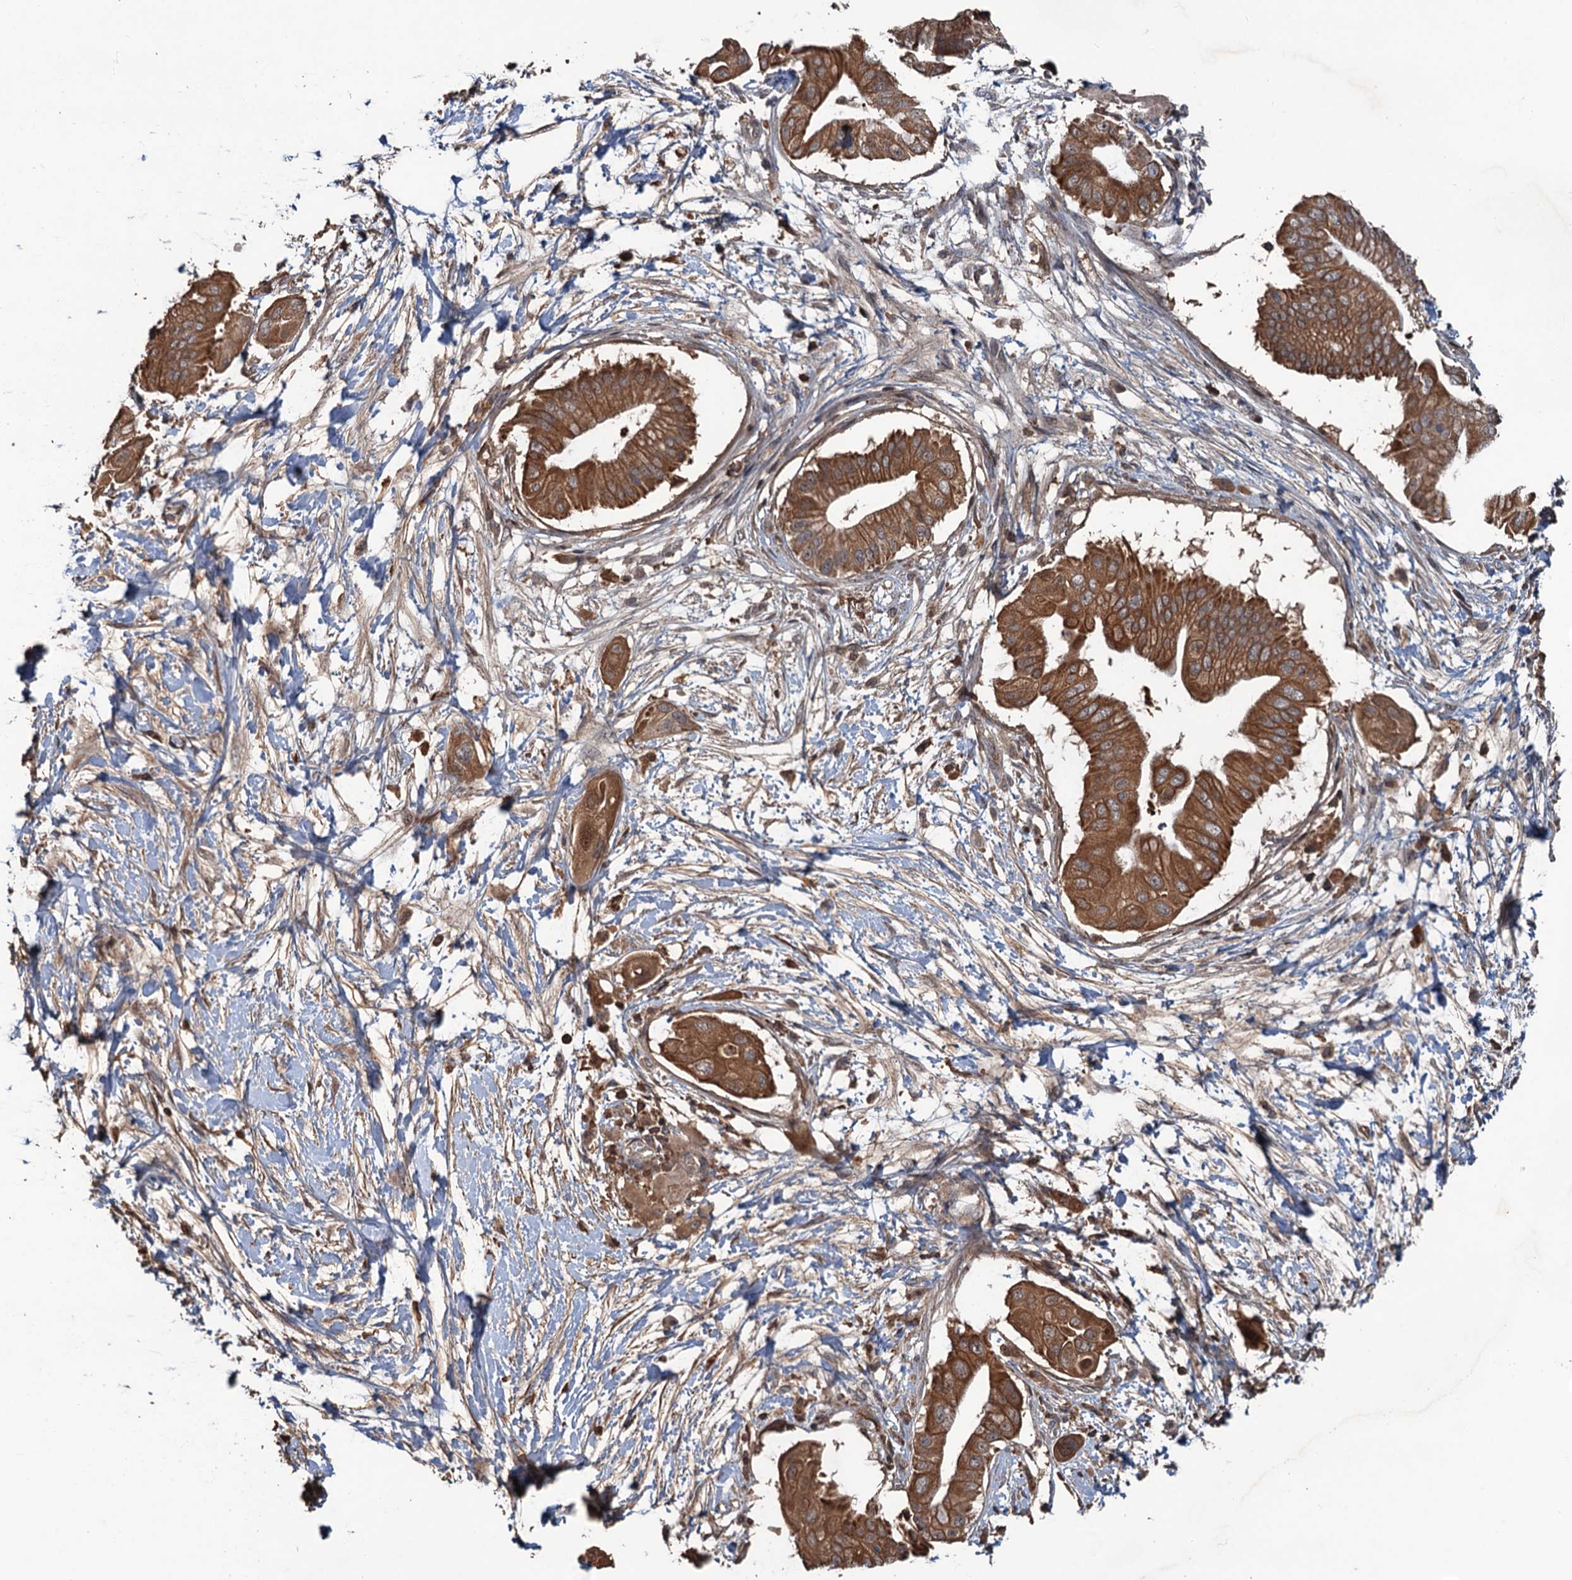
{"staining": {"intensity": "strong", "quantity": ">75%", "location": "cytoplasmic/membranous"}, "tissue": "pancreatic cancer", "cell_type": "Tumor cells", "image_type": "cancer", "snomed": [{"axis": "morphology", "description": "Adenocarcinoma, NOS"}, {"axis": "topography", "description": "Pancreas"}], "caption": "Immunohistochemical staining of pancreatic adenocarcinoma displays high levels of strong cytoplasmic/membranous protein staining in about >75% of tumor cells. Using DAB (3,3'-diaminobenzidine) (brown) and hematoxylin (blue) stains, captured at high magnification using brightfield microscopy.", "gene": "ZNF438", "patient": {"sex": "male", "age": 68}}